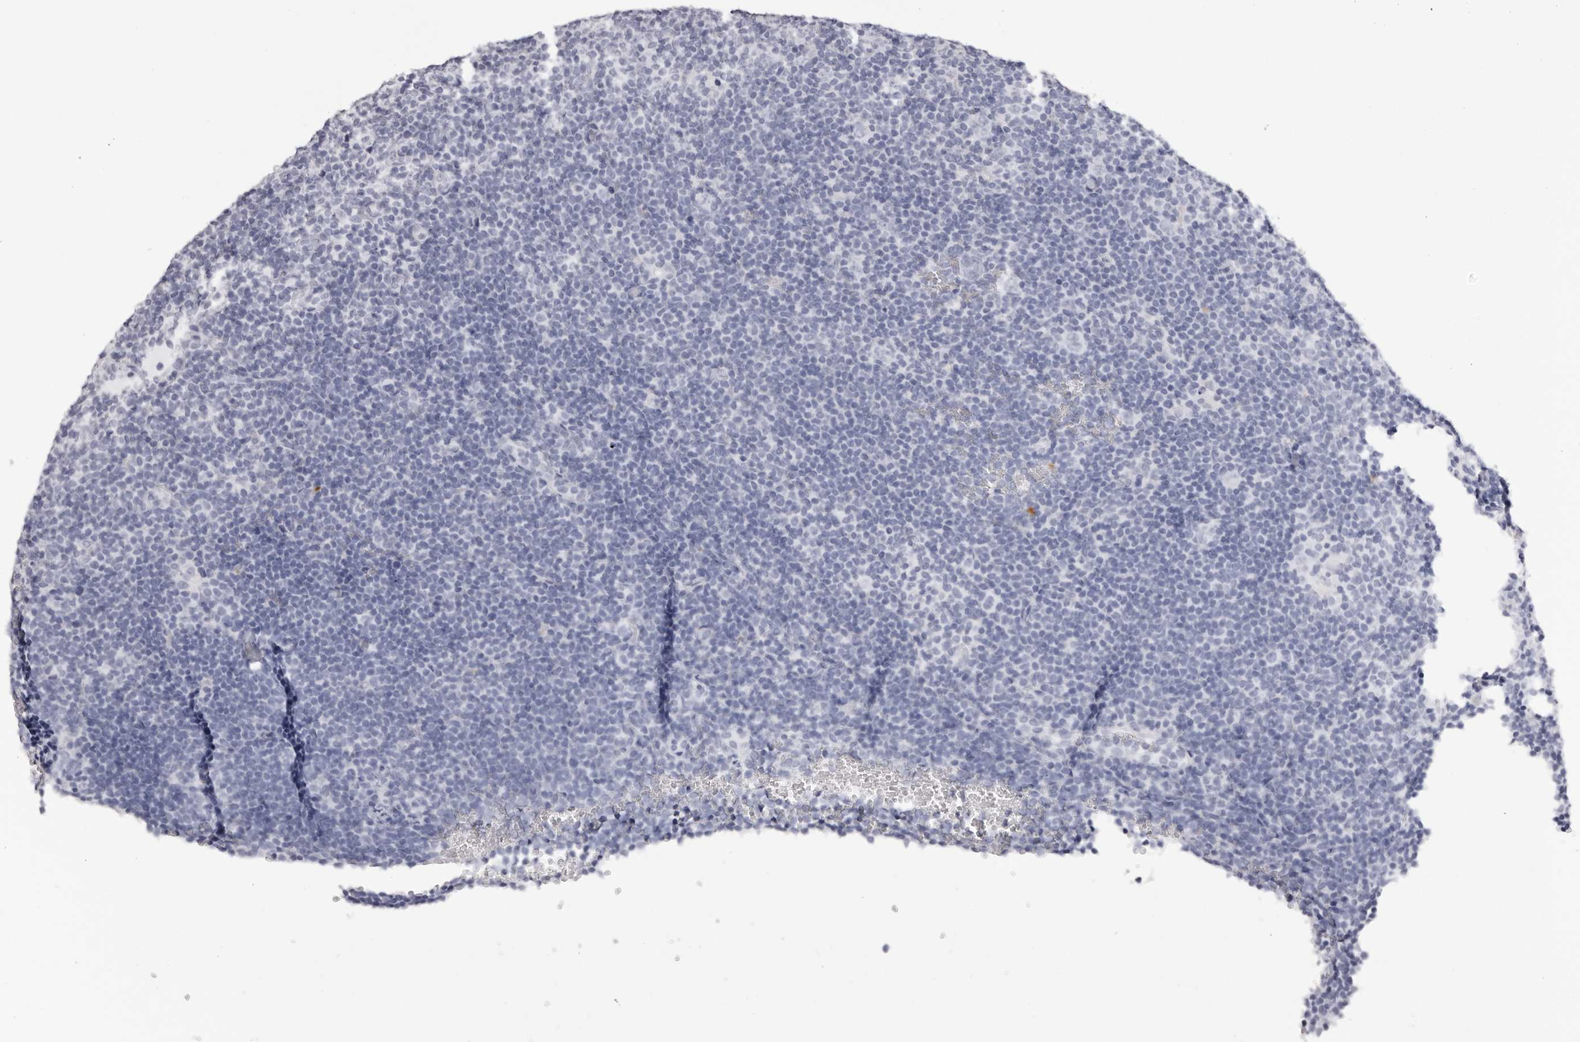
{"staining": {"intensity": "negative", "quantity": "none", "location": "none"}, "tissue": "lymphoma", "cell_type": "Tumor cells", "image_type": "cancer", "snomed": [{"axis": "morphology", "description": "Hodgkin's disease, NOS"}, {"axis": "topography", "description": "Lymph node"}], "caption": "Immunohistochemistry of human lymphoma shows no expression in tumor cells.", "gene": "RHO", "patient": {"sex": "female", "age": 57}}